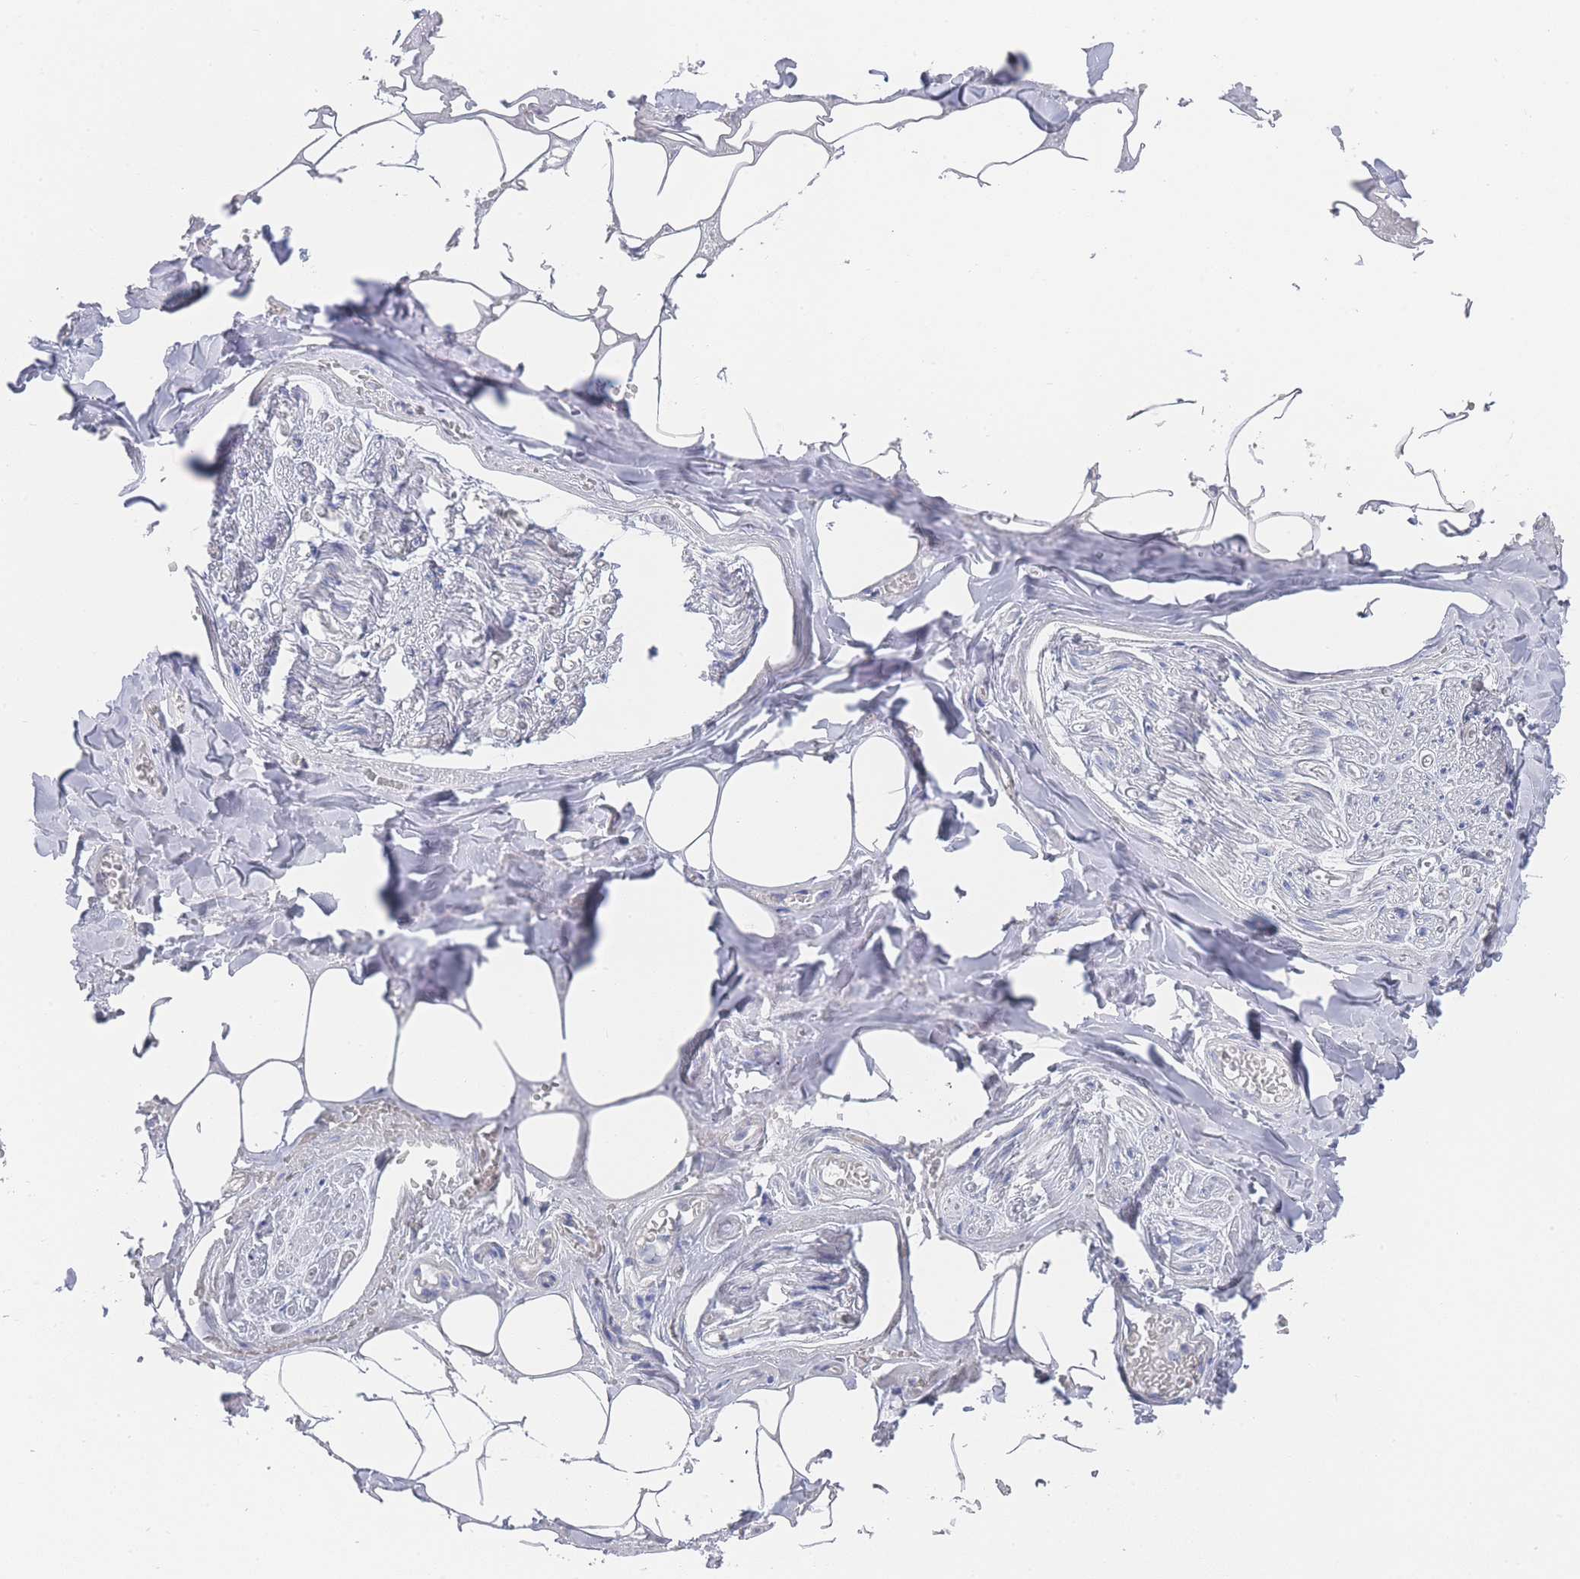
{"staining": {"intensity": "negative", "quantity": "none", "location": "none"}, "tissue": "adipose tissue", "cell_type": "Adipocytes", "image_type": "normal", "snomed": [{"axis": "morphology", "description": "Normal tissue, NOS"}, {"axis": "topography", "description": "Salivary gland"}, {"axis": "topography", "description": "Peripheral nerve tissue"}], "caption": "This is an immunohistochemistry (IHC) histopathology image of unremarkable adipose tissue. There is no staining in adipocytes.", "gene": "ZNF142", "patient": {"sex": "male", "age": 38}}